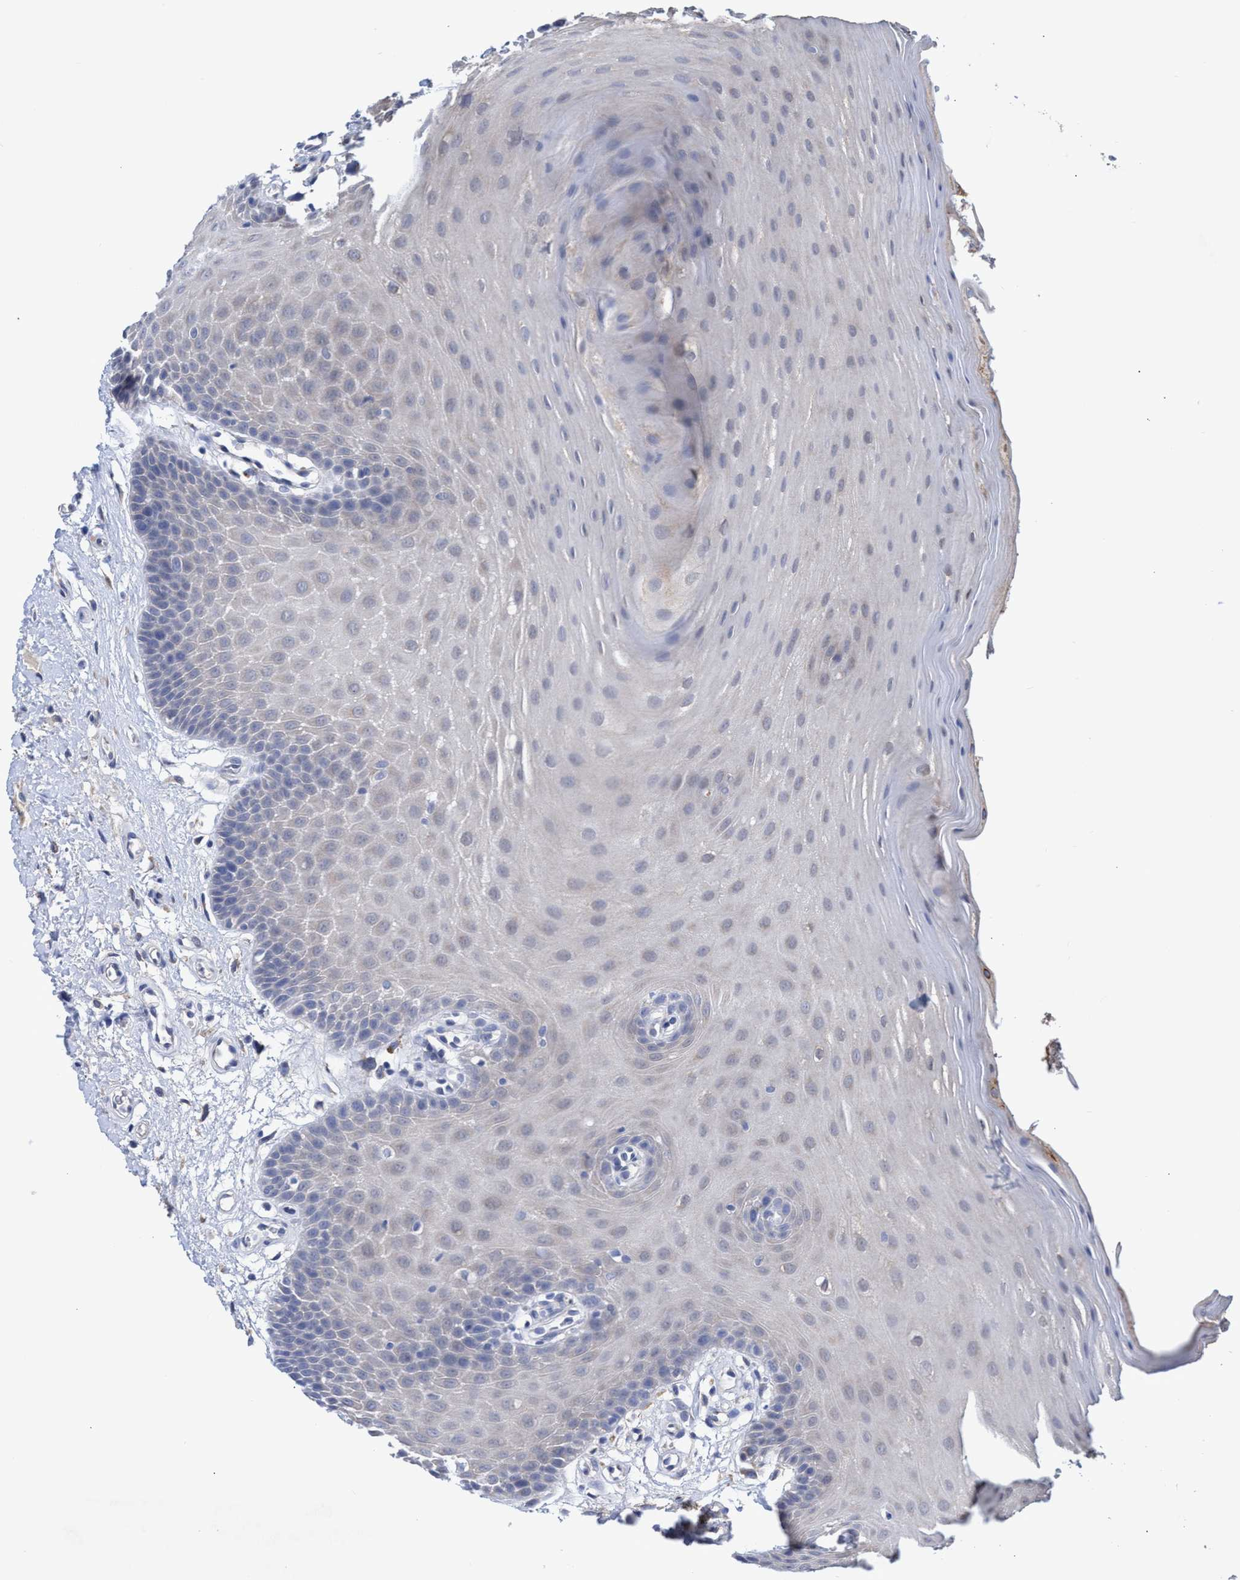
{"staining": {"intensity": "negative", "quantity": "none", "location": "none"}, "tissue": "oral mucosa", "cell_type": "Squamous epithelial cells", "image_type": "normal", "snomed": [{"axis": "morphology", "description": "Normal tissue, NOS"}, {"axis": "morphology", "description": "Squamous cell carcinoma, NOS"}, {"axis": "topography", "description": "Oral tissue"}, {"axis": "topography", "description": "Head-Neck"}], "caption": "DAB immunohistochemical staining of unremarkable human oral mucosa exhibits no significant expression in squamous epithelial cells. The staining is performed using DAB (3,3'-diaminobenzidine) brown chromogen with nuclei counter-stained in using hematoxylin.", "gene": "SVEP1", "patient": {"sex": "male", "age": 71}}